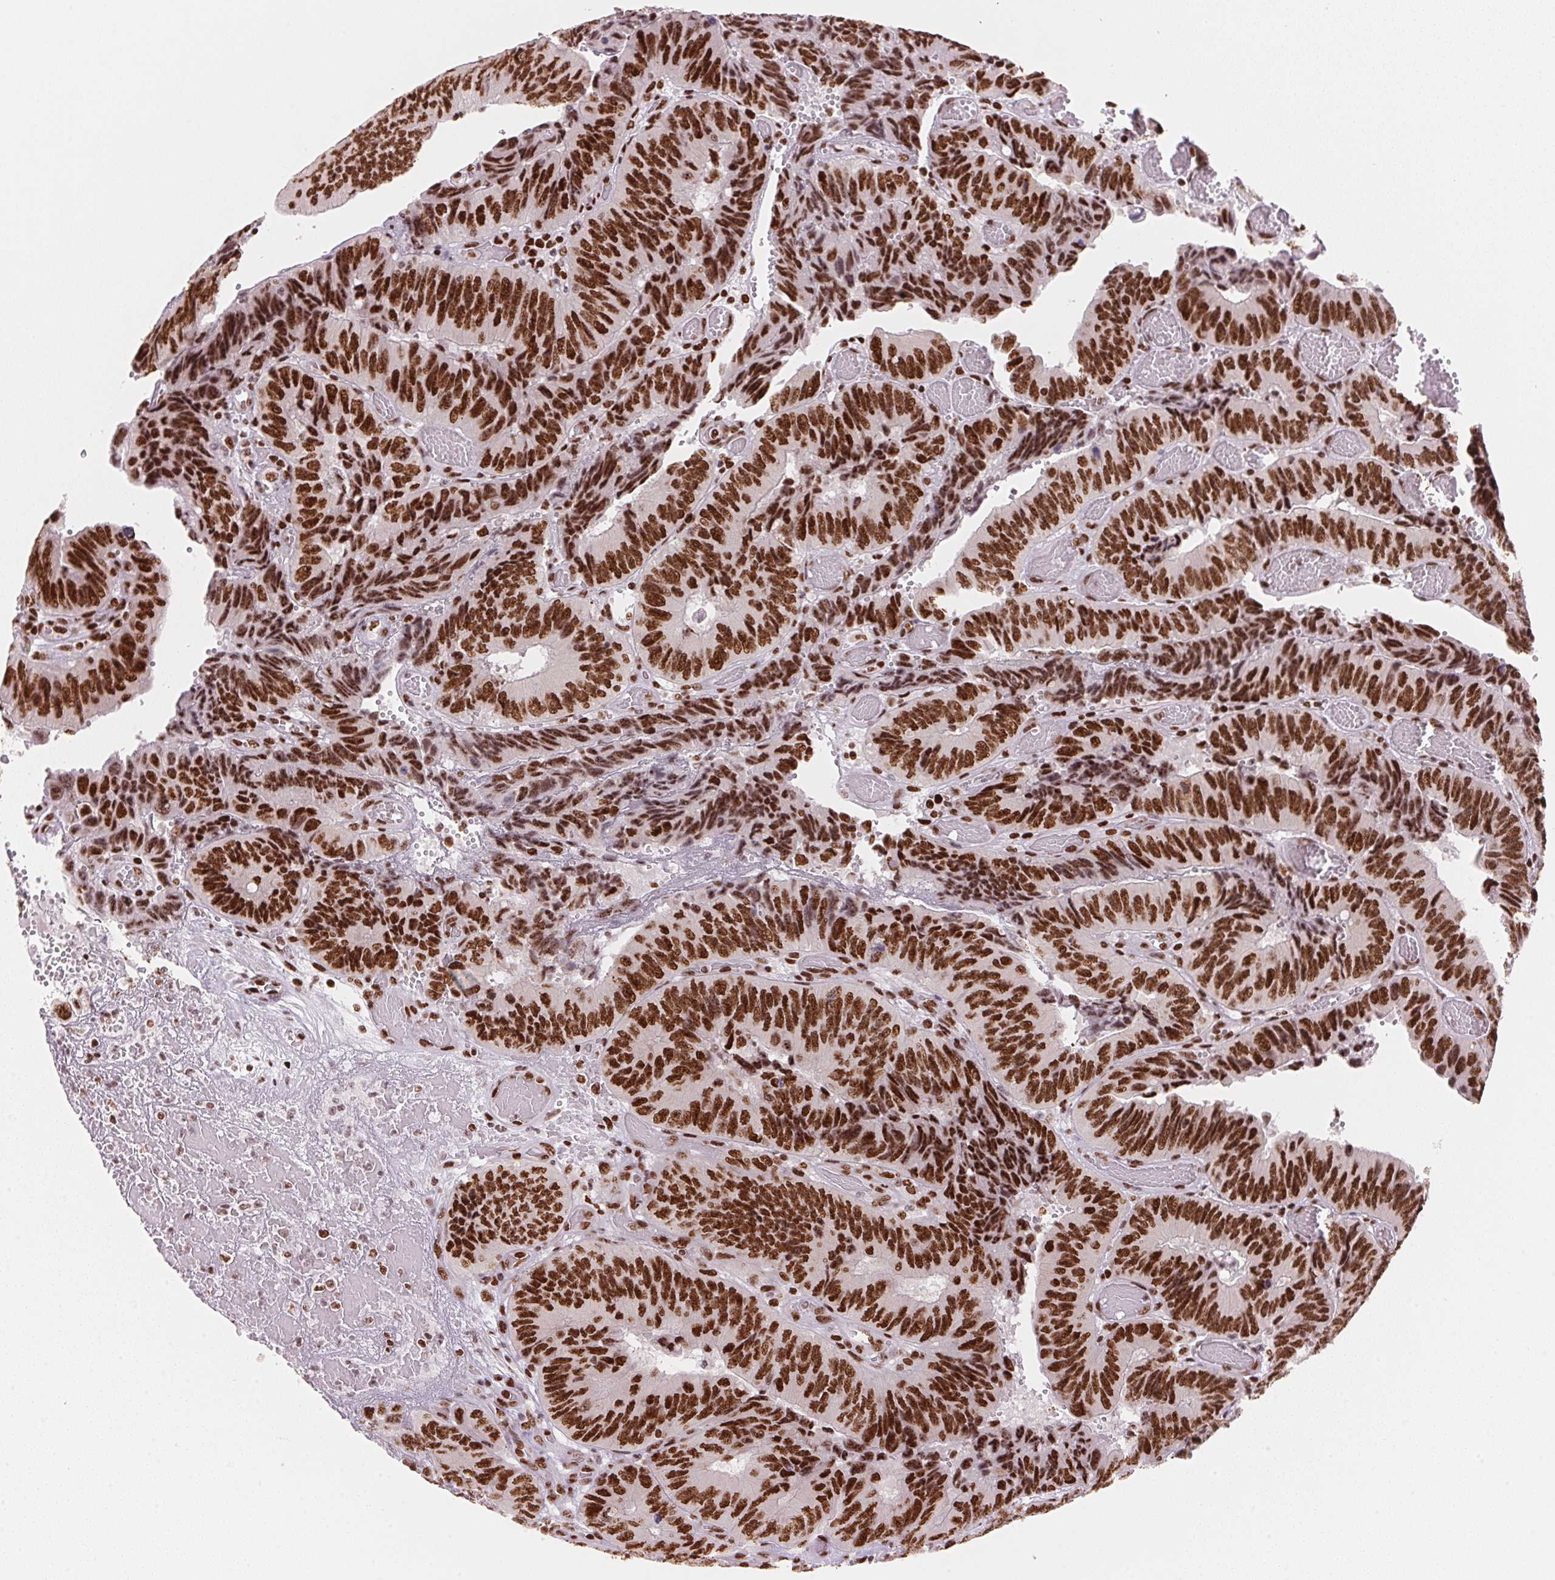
{"staining": {"intensity": "strong", "quantity": ">75%", "location": "nuclear"}, "tissue": "colorectal cancer", "cell_type": "Tumor cells", "image_type": "cancer", "snomed": [{"axis": "morphology", "description": "Adenocarcinoma, NOS"}, {"axis": "topography", "description": "Colon"}], "caption": "Adenocarcinoma (colorectal) stained with DAB (3,3'-diaminobenzidine) IHC demonstrates high levels of strong nuclear expression in about >75% of tumor cells.", "gene": "NXF1", "patient": {"sex": "female", "age": 84}}